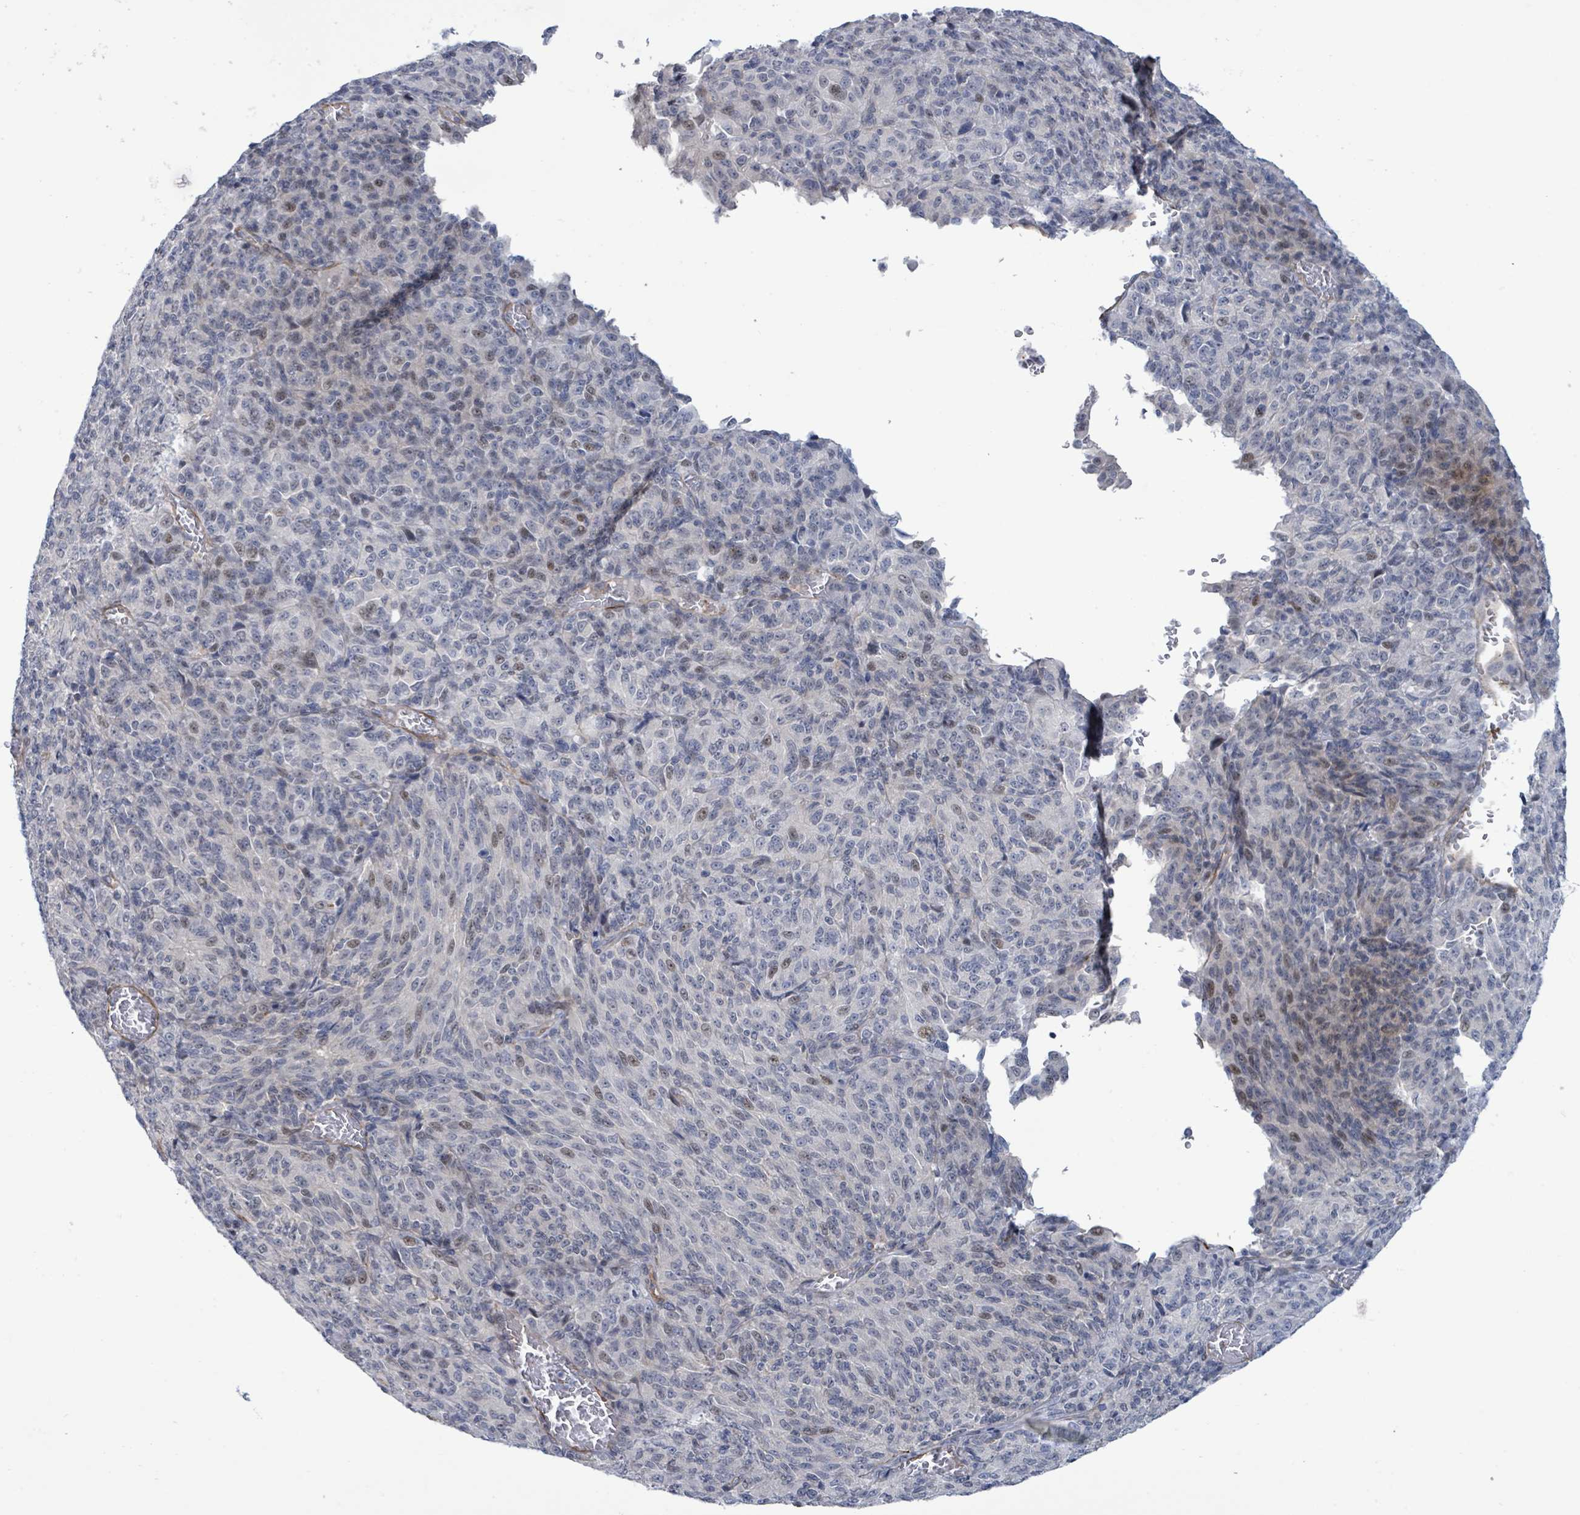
{"staining": {"intensity": "negative", "quantity": "none", "location": "none"}, "tissue": "melanoma", "cell_type": "Tumor cells", "image_type": "cancer", "snomed": [{"axis": "morphology", "description": "Malignant melanoma, Metastatic site"}, {"axis": "topography", "description": "Brain"}], "caption": "Tumor cells are negative for protein expression in human malignant melanoma (metastatic site).", "gene": "DMRTC1B", "patient": {"sex": "female", "age": 56}}